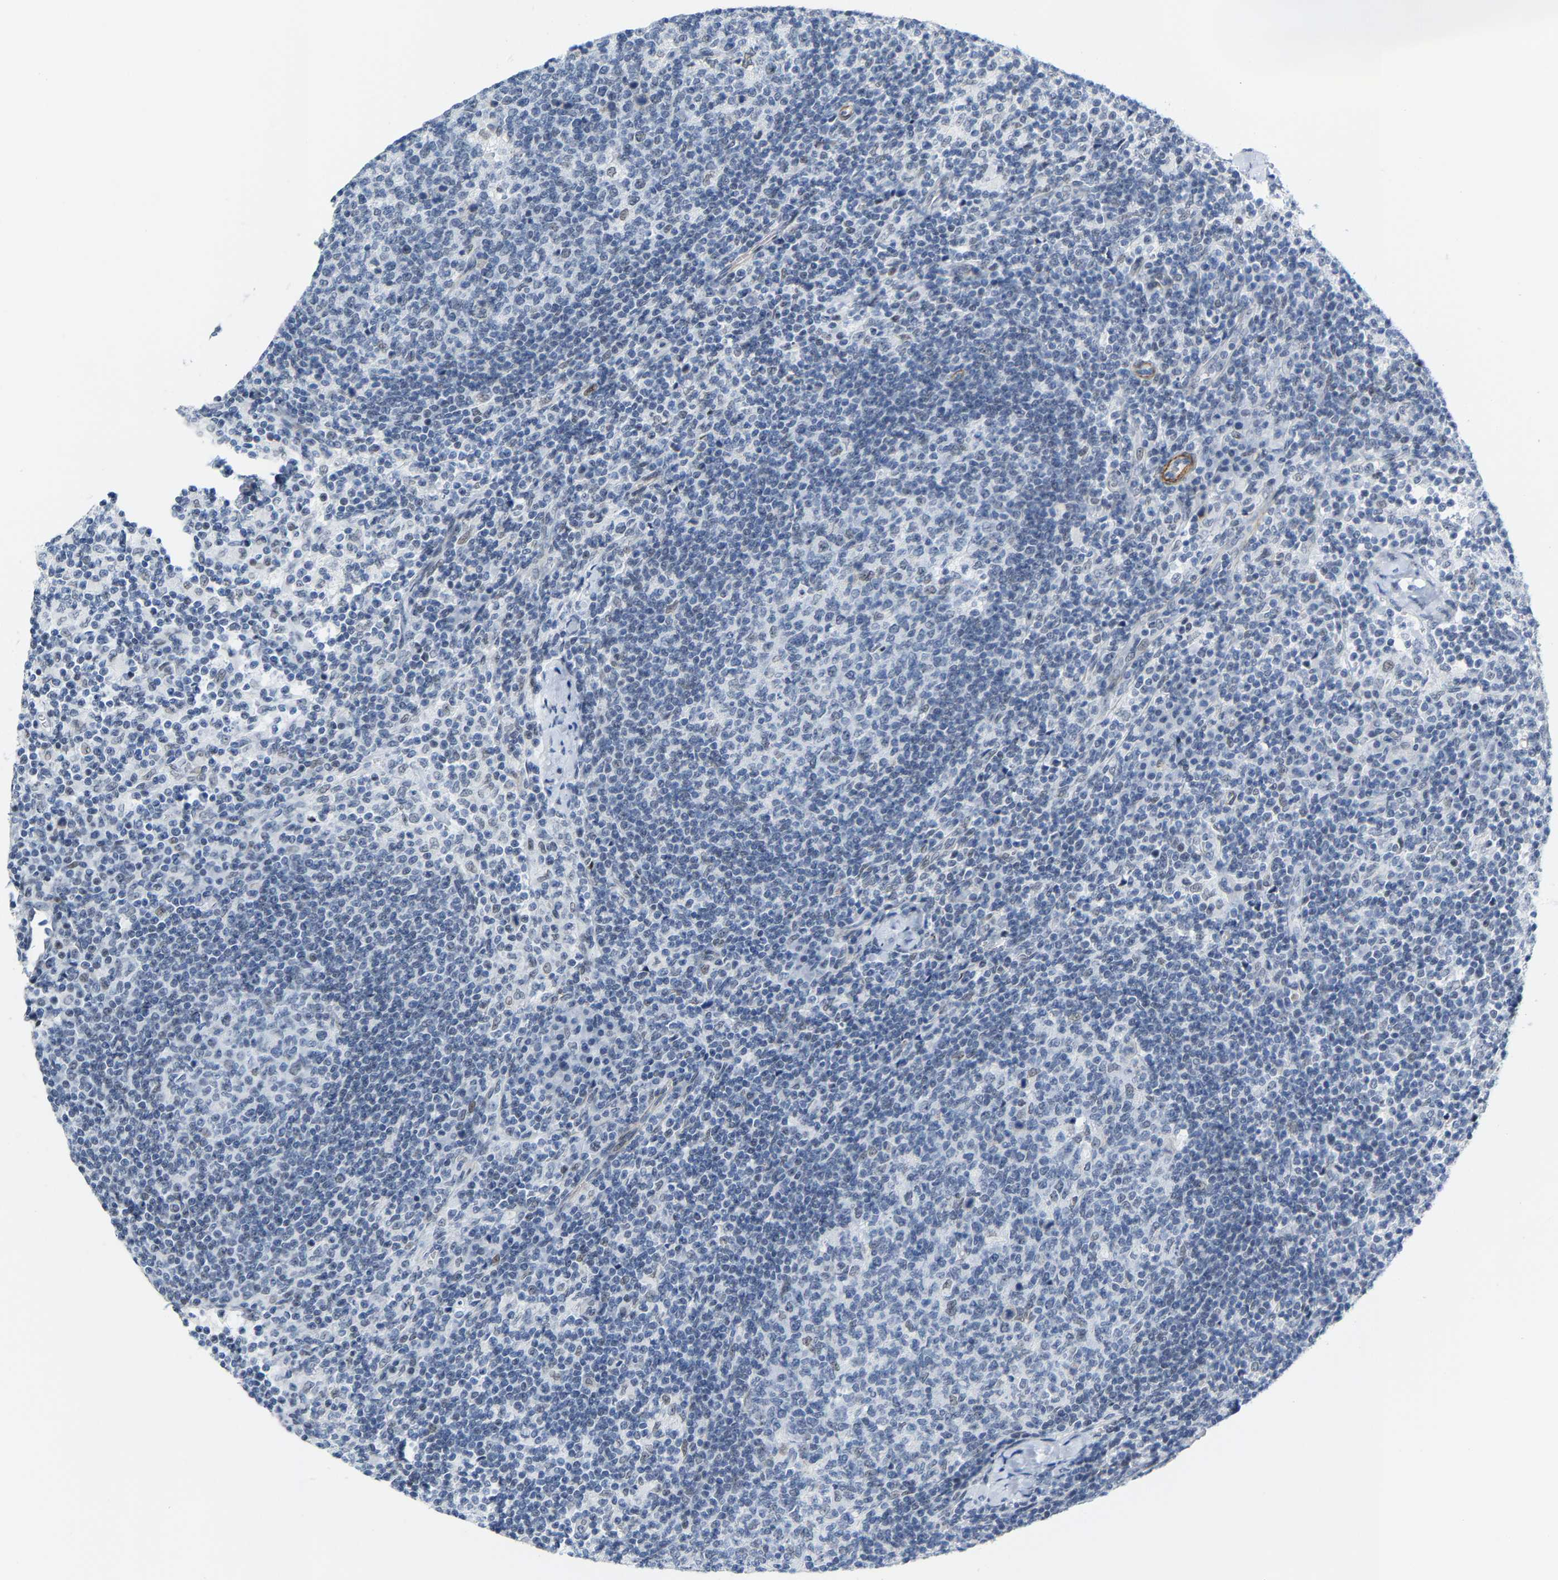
{"staining": {"intensity": "weak", "quantity": "<25%", "location": "nuclear"}, "tissue": "lymph node", "cell_type": "Germinal center cells", "image_type": "normal", "snomed": [{"axis": "morphology", "description": "Normal tissue, NOS"}, {"axis": "morphology", "description": "Inflammation, NOS"}, {"axis": "topography", "description": "Lymph node"}], "caption": "This photomicrograph is of benign lymph node stained with immunohistochemistry (IHC) to label a protein in brown with the nuclei are counter-stained blue. There is no staining in germinal center cells. (DAB IHC, high magnification).", "gene": "FAM180A", "patient": {"sex": "male", "age": 55}}